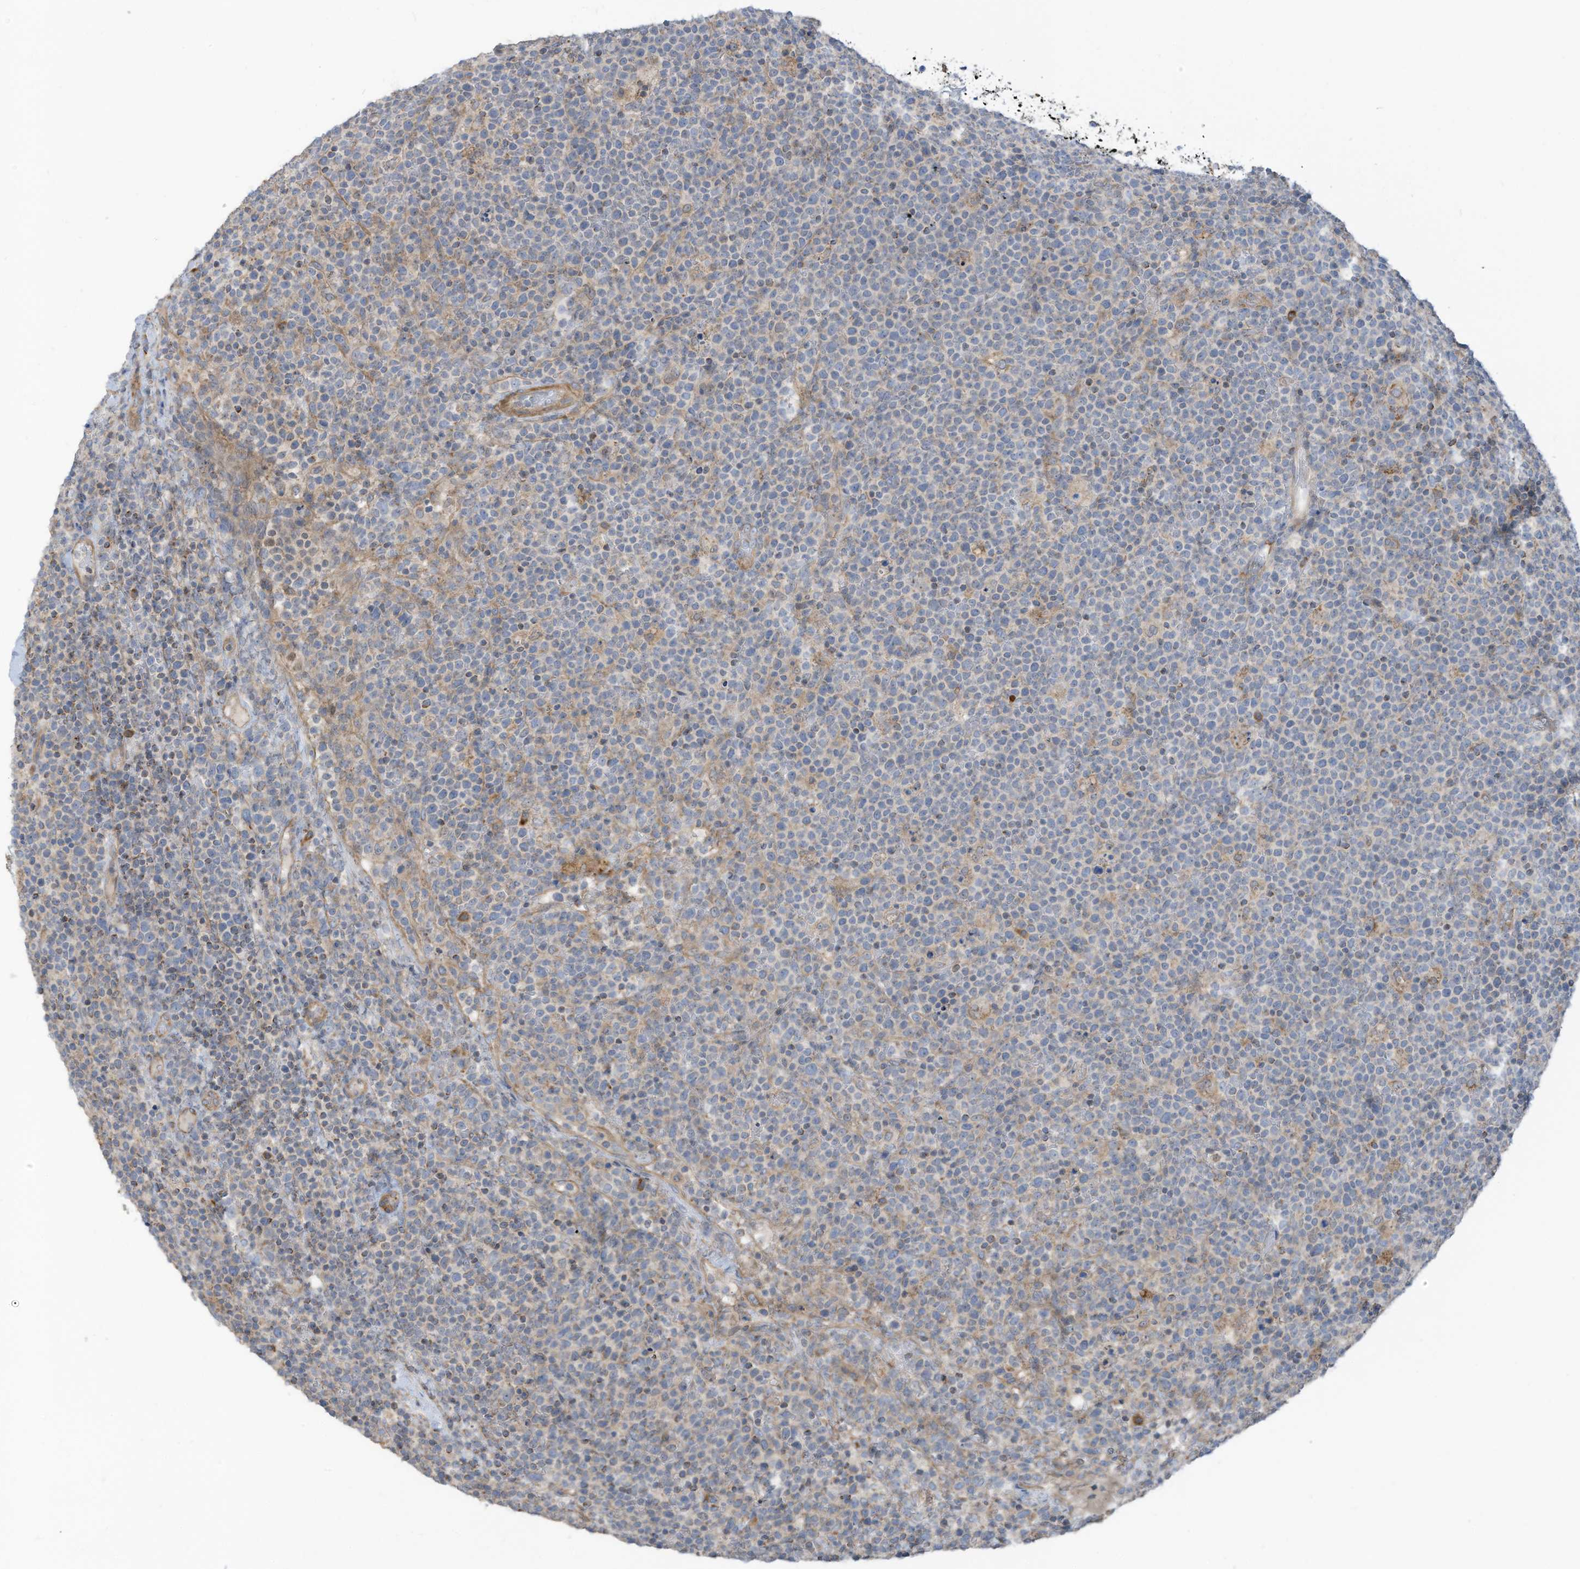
{"staining": {"intensity": "negative", "quantity": "none", "location": "none"}, "tissue": "lymphoma", "cell_type": "Tumor cells", "image_type": "cancer", "snomed": [{"axis": "morphology", "description": "Malignant lymphoma, non-Hodgkin's type, High grade"}, {"axis": "topography", "description": "Lymph node"}], "caption": "This is an IHC micrograph of lymphoma. There is no expression in tumor cells.", "gene": "GTPBP2", "patient": {"sex": "male", "age": 61}}